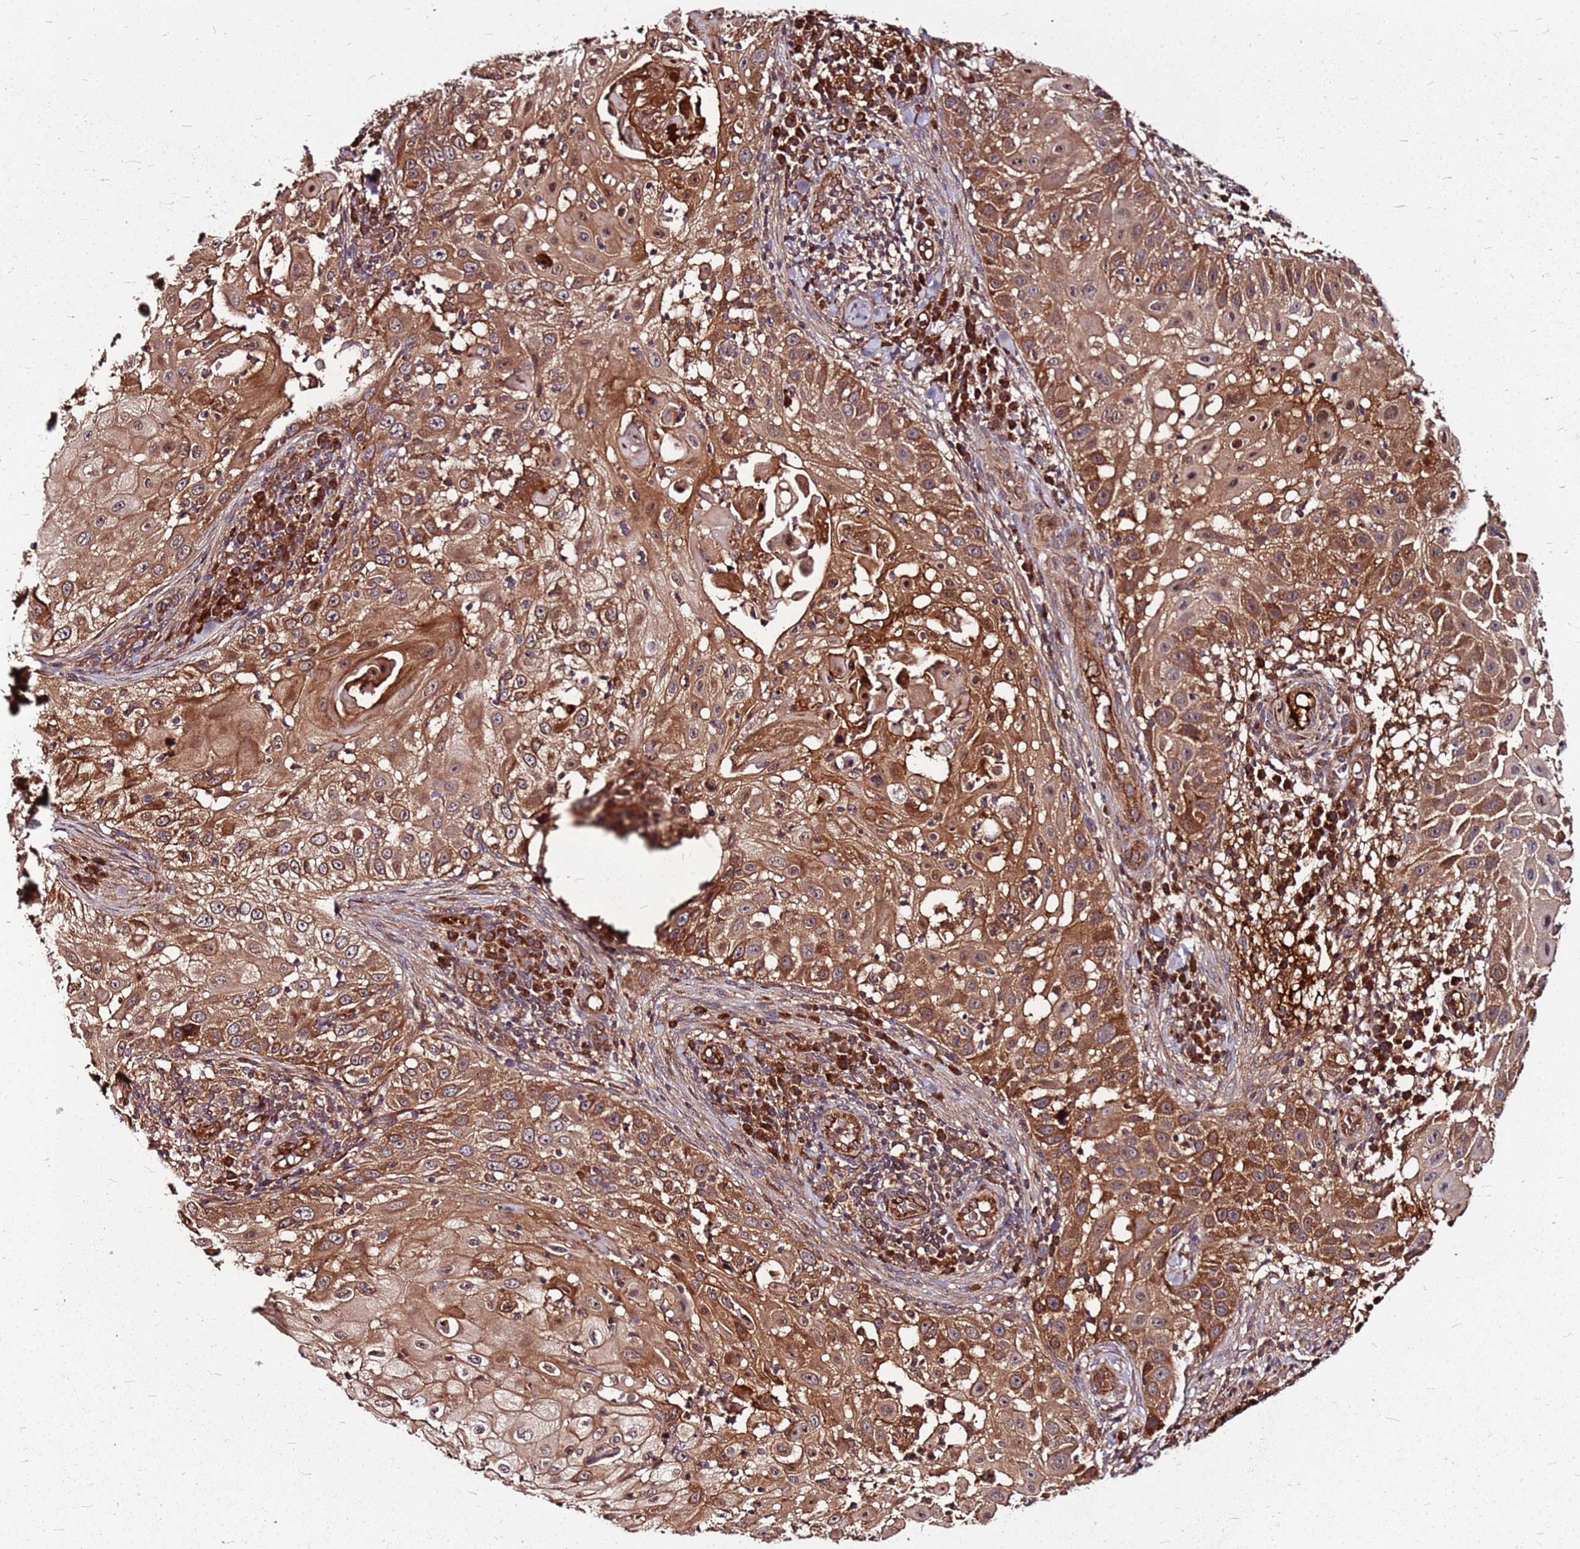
{"staining": {"intensity": "moderate", "quantity": ">75%", "location": "cytoplasmic/membranous"}, "tissue": "skin cancer", "cell_type": "Tumor cells", "image_type": "cancer", "snomed": [{"axis": "morphology", "description": "Squamous cell carcinoma, NOS"}, {"axis": "topography", "description": "Skin"}], "caption": "Immunohistochemistry (DAB) staining of human squamous cell carcinoma (skin) reveals moderate cytoplasmic/membranous protein positivity in about >75% of tumor cells.", "gene": "LYPLAL1", "patient": {"sex": "female", "age": 44}}